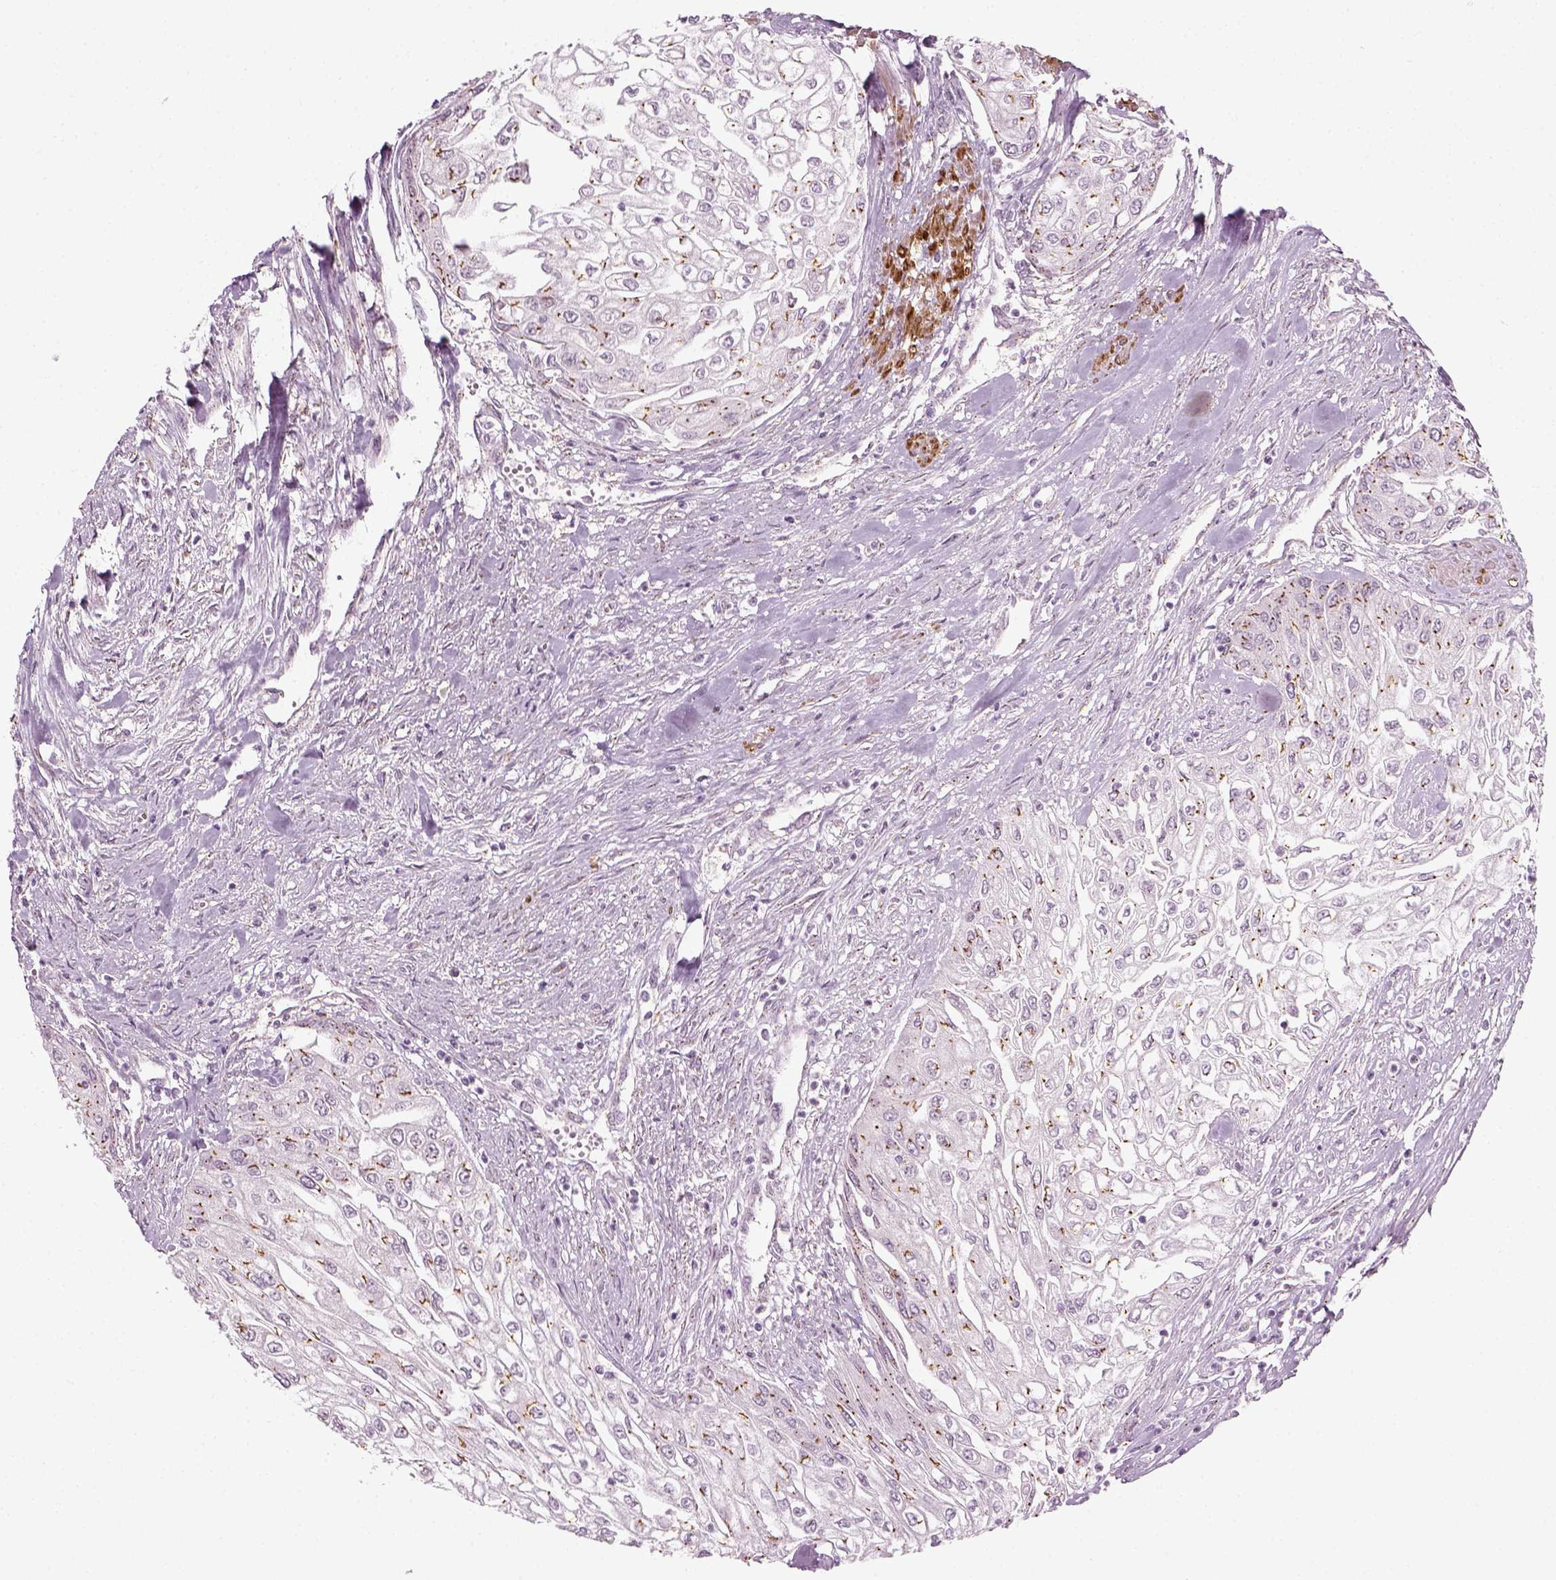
{"staining": {"intensity": "moderate", "quantity": ">75%", "location": "cytoplasmic/membranous"}, "tissue": "urothelial cancer", "cell_type": "Tumor cells", "image_type": "cancer", "snomed": [{"axis": "morphology", "description": "Urothelial carcinoma, High grade"}, {"axis": "topography", "description": "Urinary bladder"}], "caption": "This is an image of IHC staining of high-grade urothelial carcinoma, which shows moderate staining in the cytoplasmic/membranous of tumor cells.", "gene": "MLIP", "patient": {"sex": "male", "age": 62}}